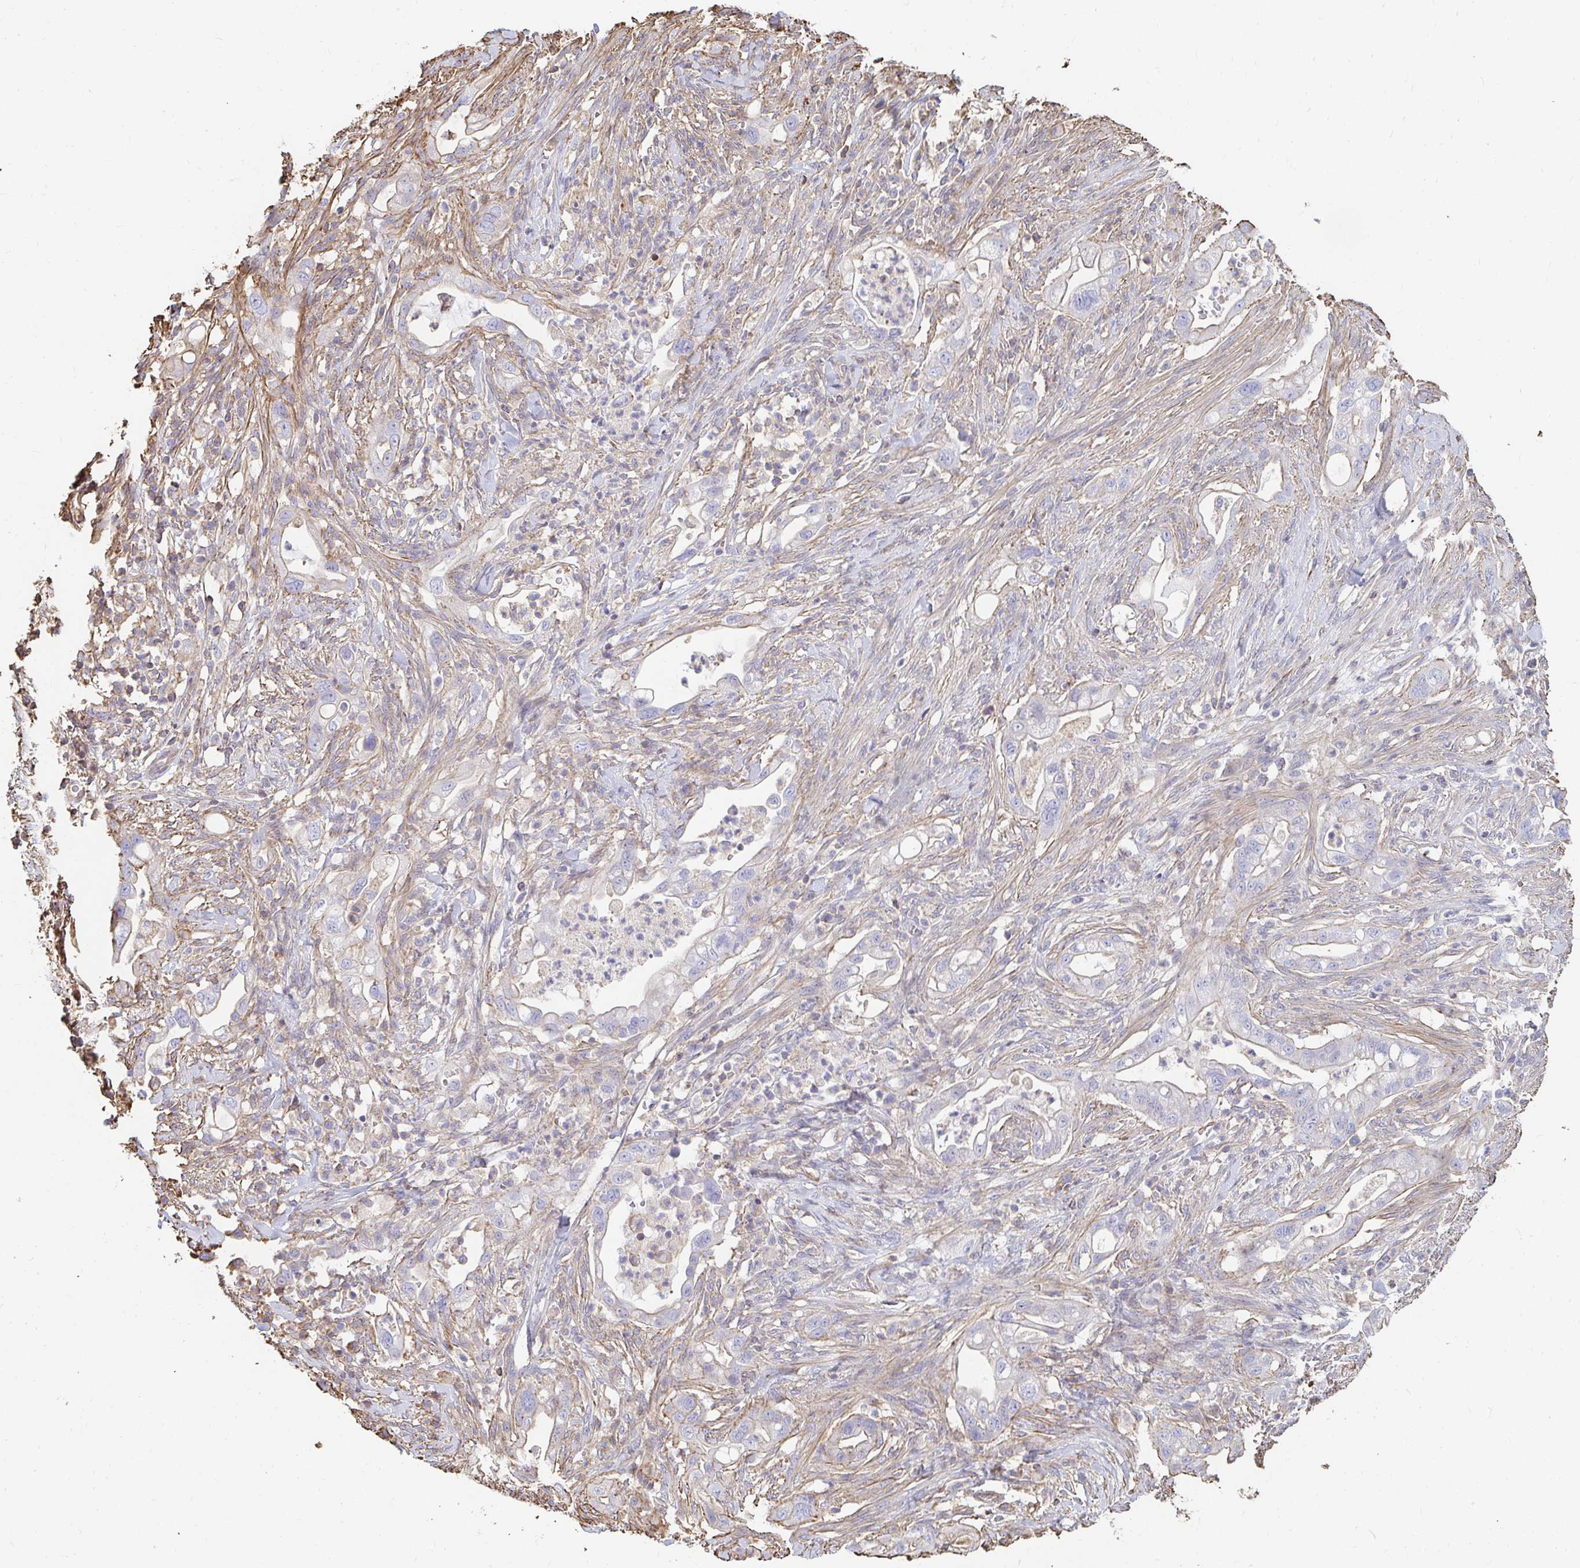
{"staining": {"intensity": "negative", "quantity": "none", "location": "none"}, "tissue": "pancreatic cancer", "cell_type": "Tumor cells", "image_type": "cancer", "snomed": [{"axis": "morphology", "description": "Adenocarcinoma, NOS"}, {"axis": "topography", "description": "Pancreas"}], "caption": "The histopathology image demonstrates no staining of tumor cells in pancreatic cancer. (IHC, brightfield microscopy, high magnification).", "gene": "PTPN14", "patient": {"sex": "male", "age": 44}}